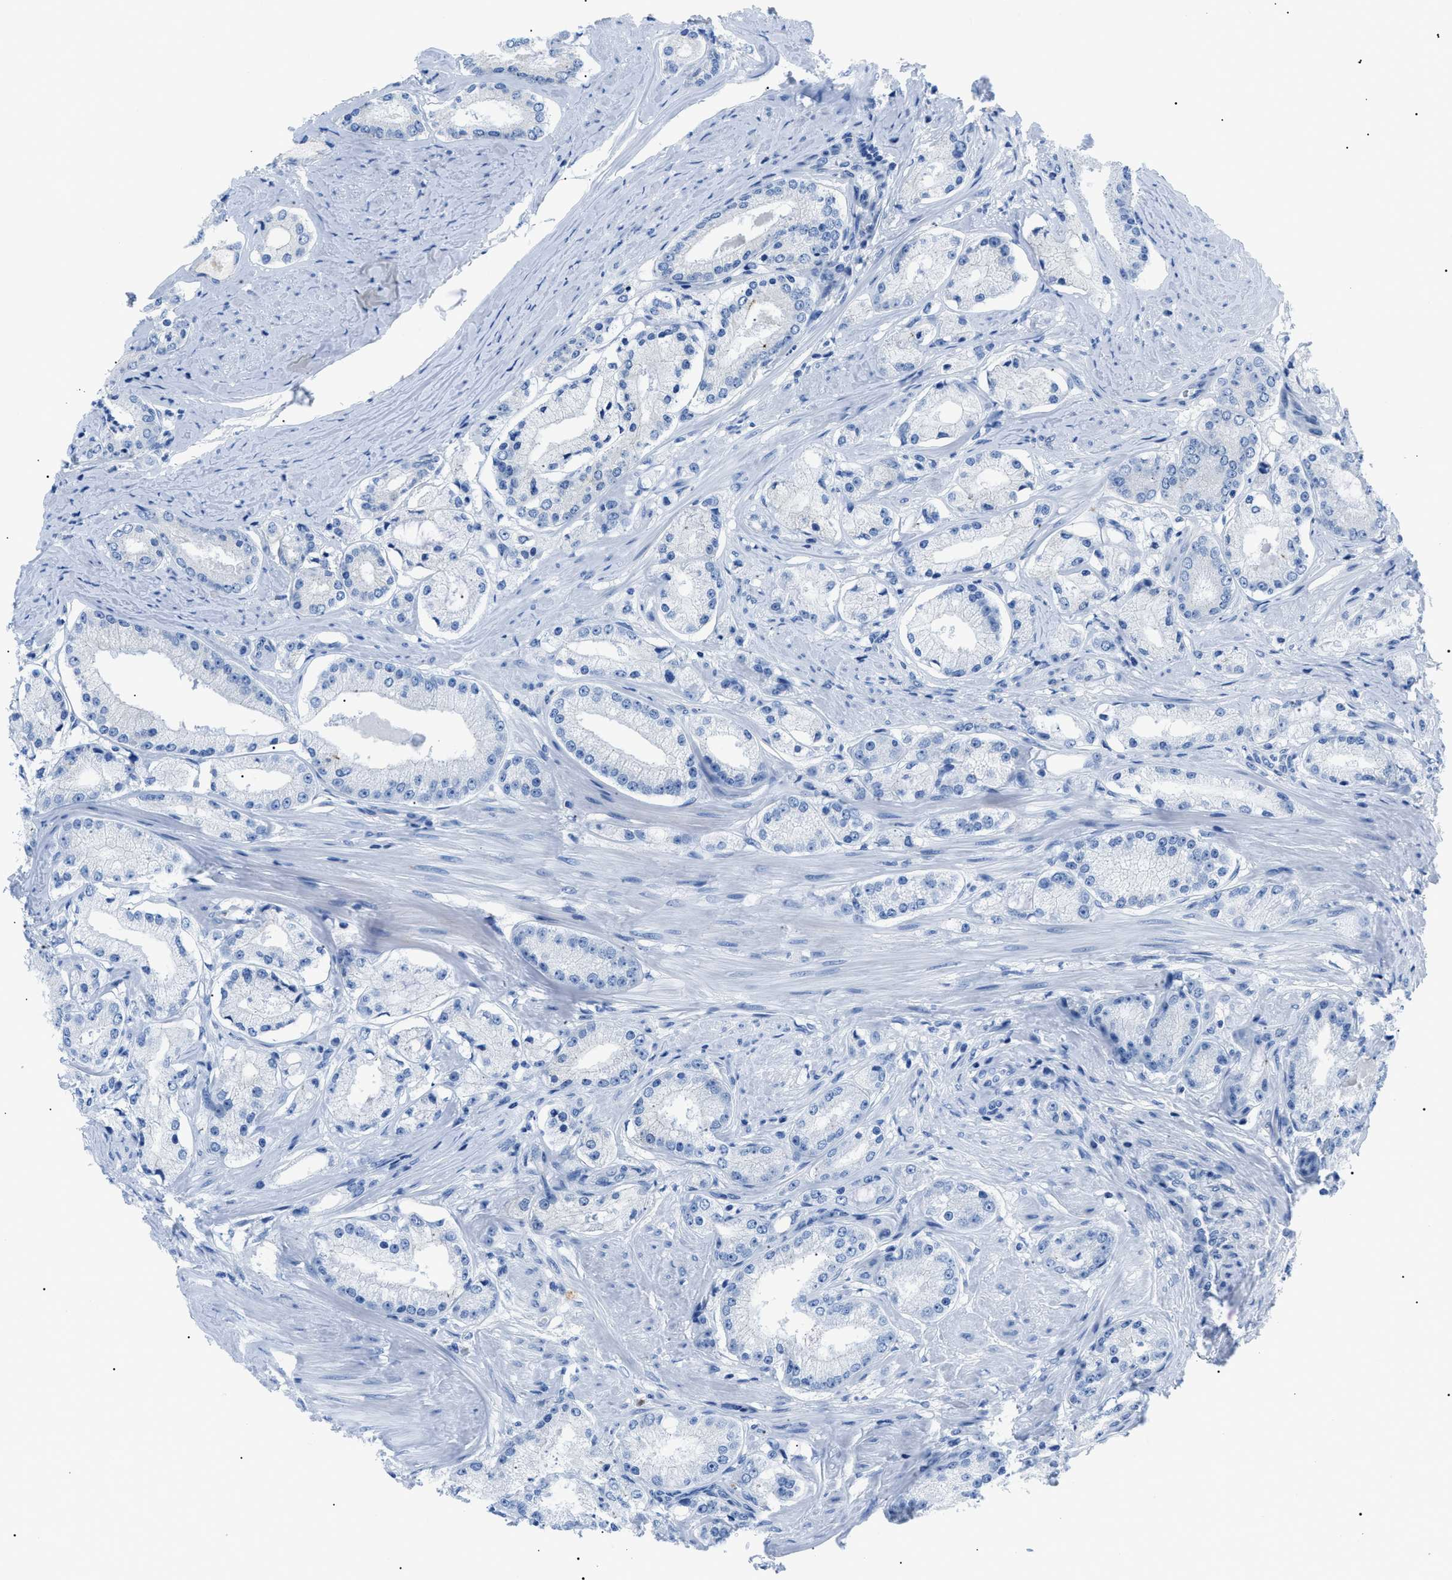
{"staining": {"intensity": "negative", "quantity": "none", "location": "none"}, "tissue": "prostate cancer", "cell_type": "Tumor cells", "image_type": "cancer", "snomed": [{"axis": "morphology", "description": "Adenocarcinoma, Low grade"}, {"axis": "topography", "description": "Prostate"}], "caption": "Immunohistochemistry (IHC) image of prostate cancer (adenocarcinoma (low-grade)) stained for a protein (brown), which exhibits no positivity in tumor cells. (DAB (3,3'-diaminobenzidine) immunohistochemistry (IHC) visualized using brightfield microscopy, high magnification).", "gene": "ZDHHC24", "patient": {"sex": "male", "age": 63}}